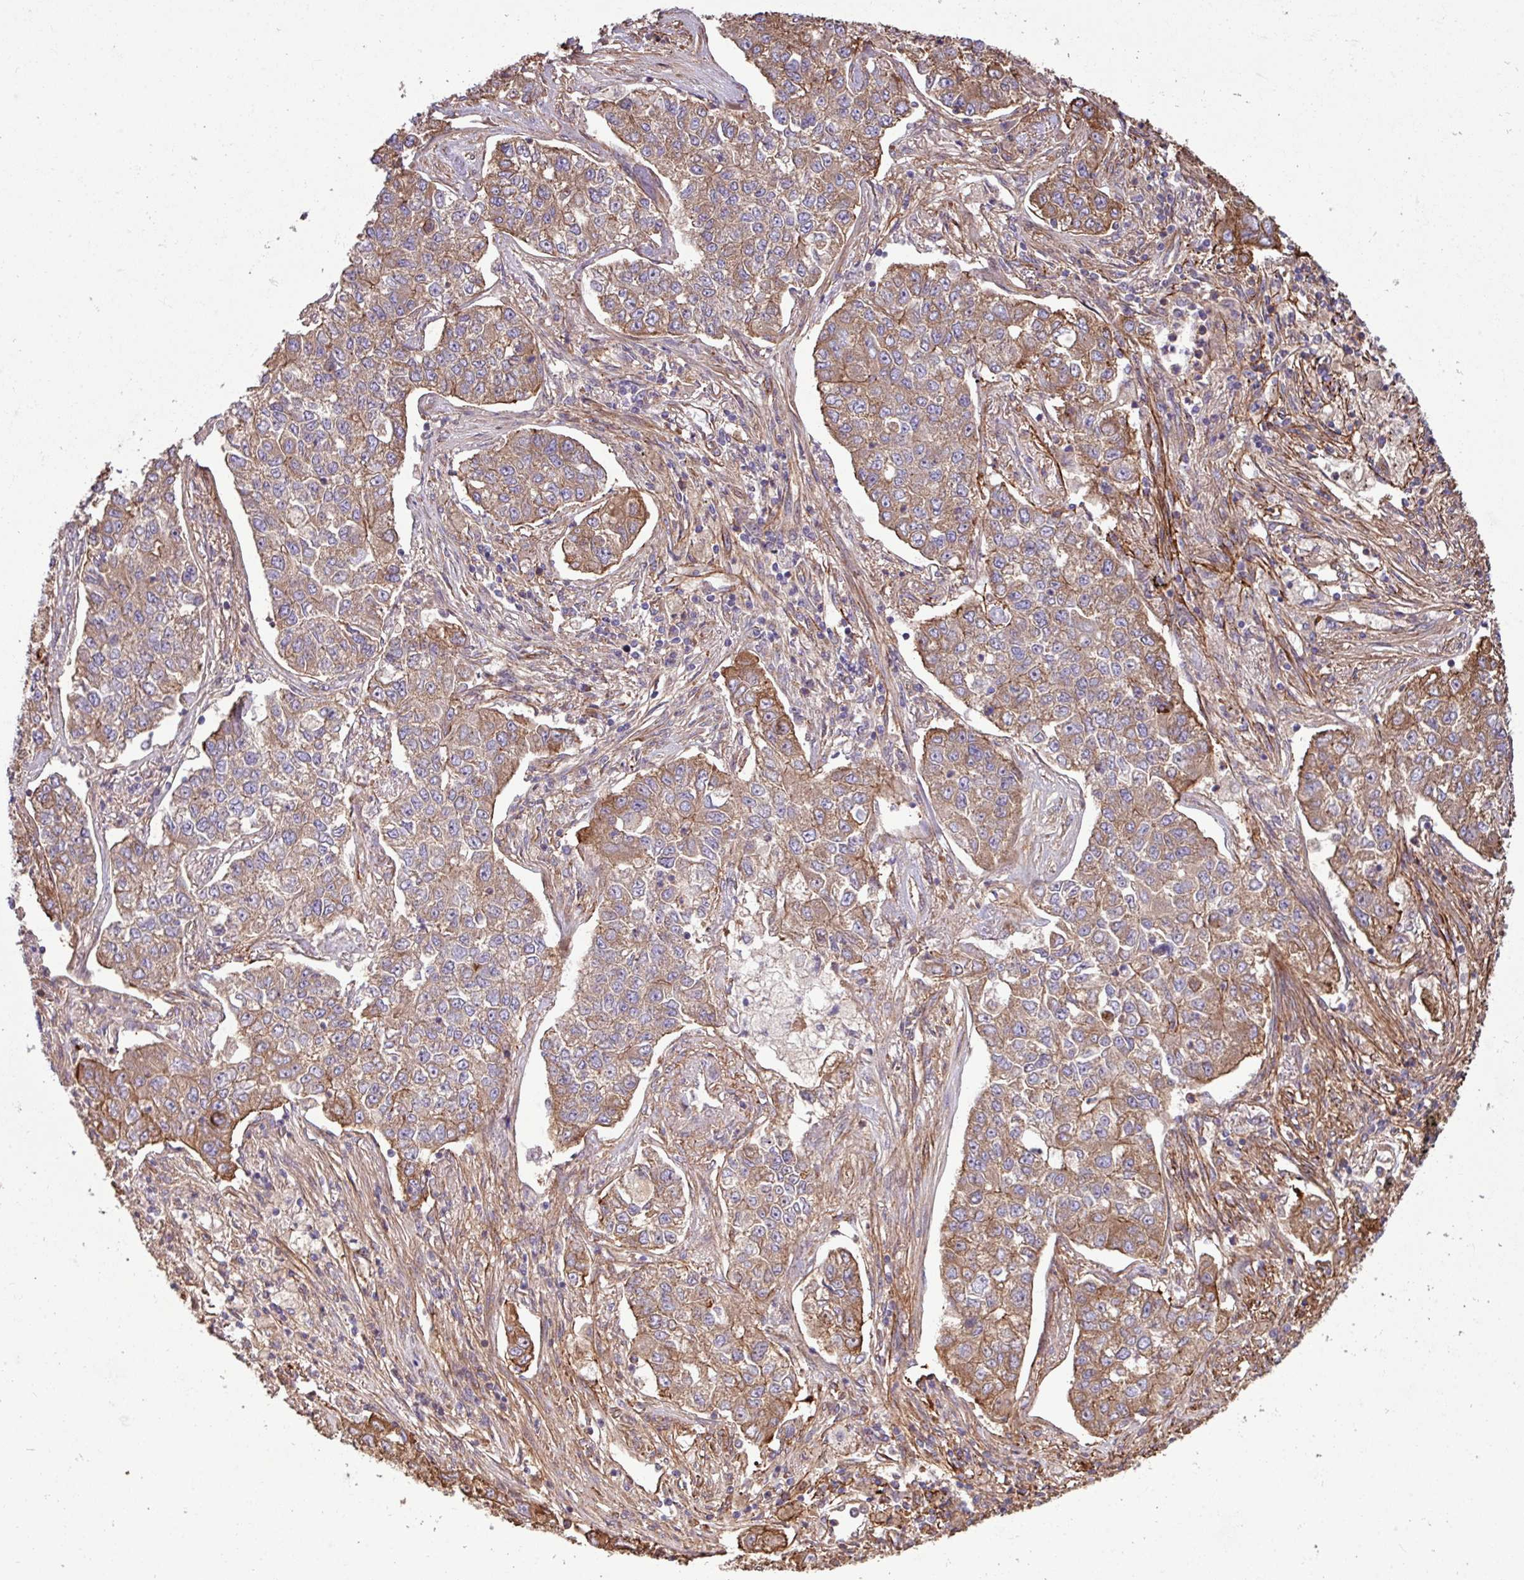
{"staining": {"intensity": "moderate", "quantity": ">75%", "location": "cytoplasmic/membranous"}, "tissue": "lung cancer", "cell_type": "Tumor cells", "image_type": "cancer", "snomed": [{"axis": "morphology", "description": "Adenocarcinoma, NOS"}, {"axis": "topography", "description": "Lung"}], "caption": "Brown immunohistochemical staining in lung adenocarcinoma exhibits moderate cytoplasmic/membranous positivity in about >75% of tumor cells. (Brightfield microscopy of DAB IHC at high magnification).", "gene": "ZNF300", "patient": {"sex": "male", "age": 49}}